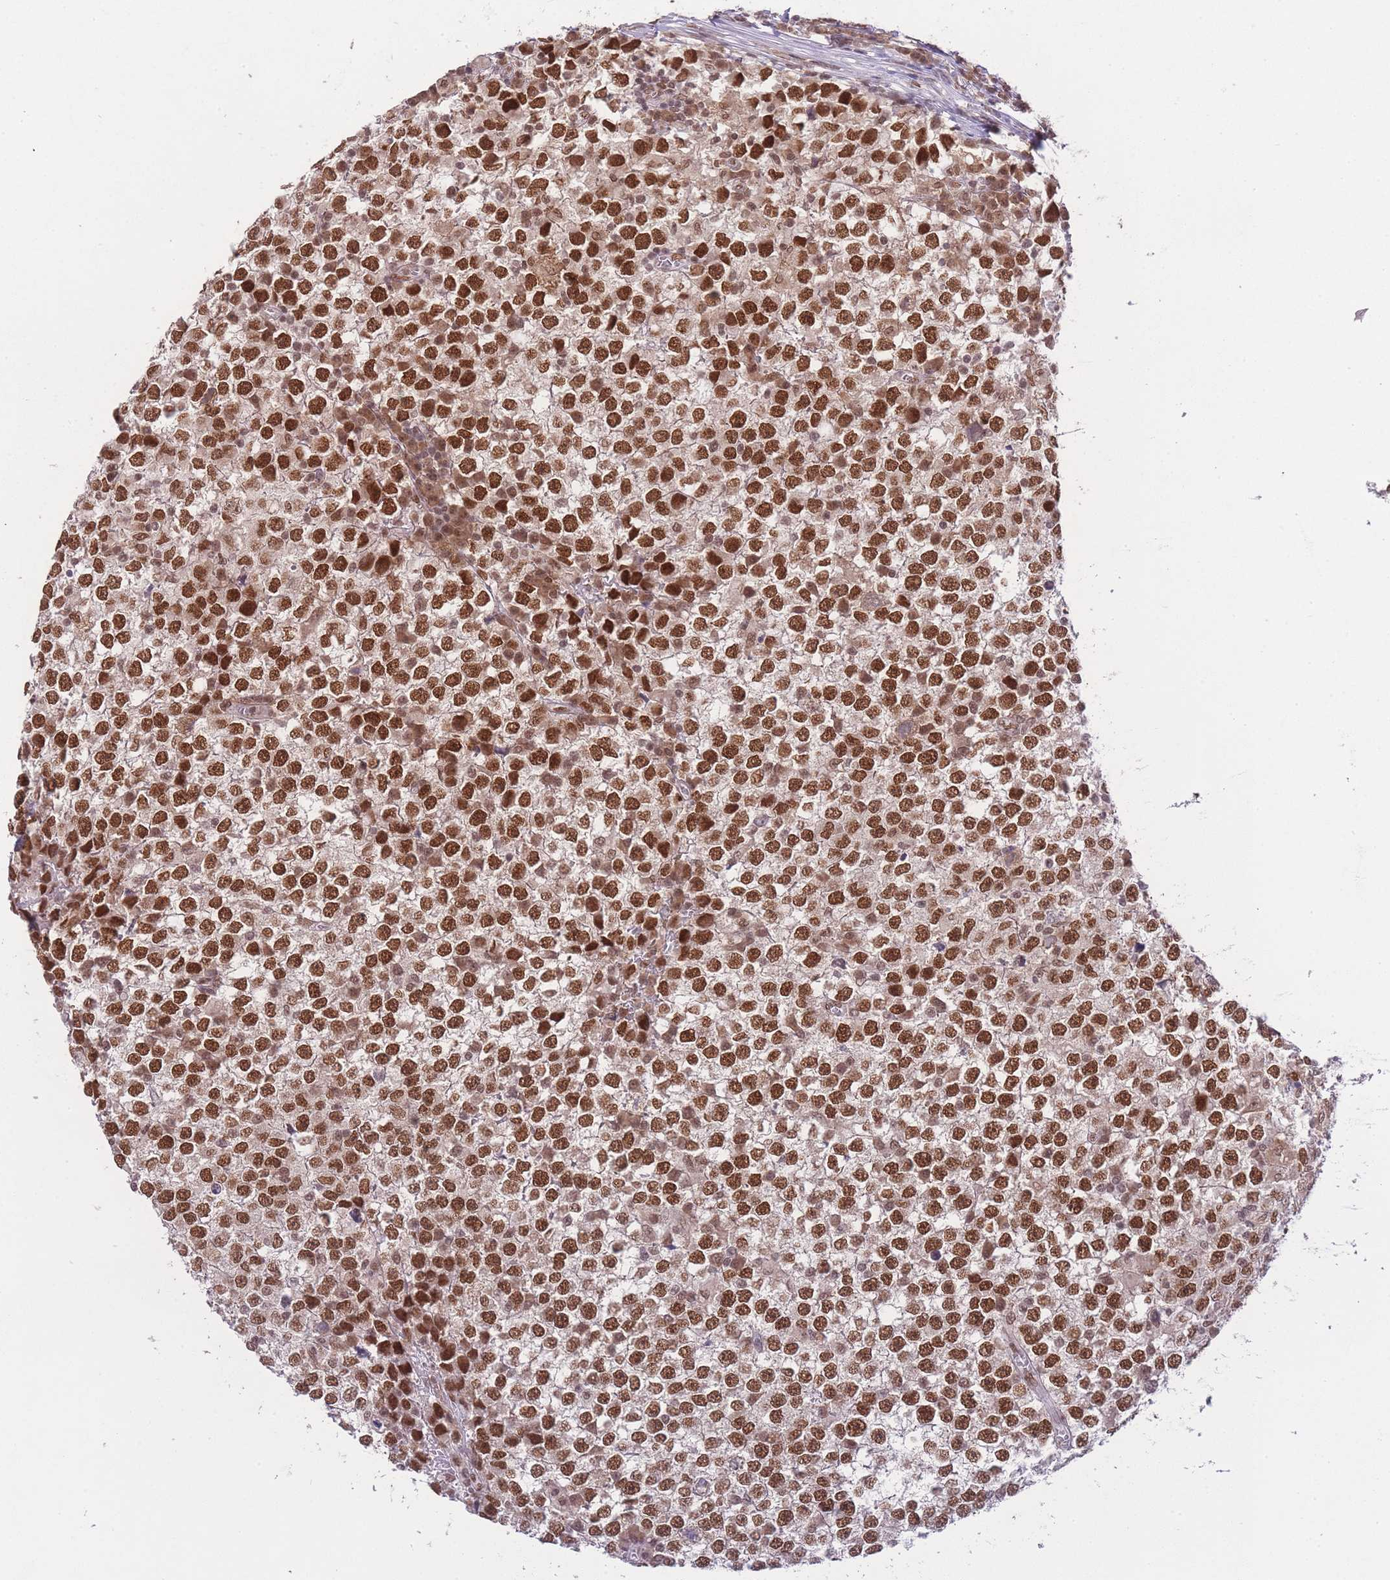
{"staining": {"intensity": "strong", "quantity": "25%-75%", "location": "nuclear"}, "tissue": "testis cancer", "cell_type": "Tumor cells", "image_type": "cancer", "snomed": [{"axis": "morphology", "description": "Seminoma, NOS"}, {"axis": "topography", "description": "Testis"}], "caption": "Testis seminoma was stained to show a protein in brown. There is high levels of strong nuclear staining in about 25%-75% of tumor cells. Nuclei are stained in blue.", "gene": "TMED3", "patient": {"sex": "male", "age": 65}}